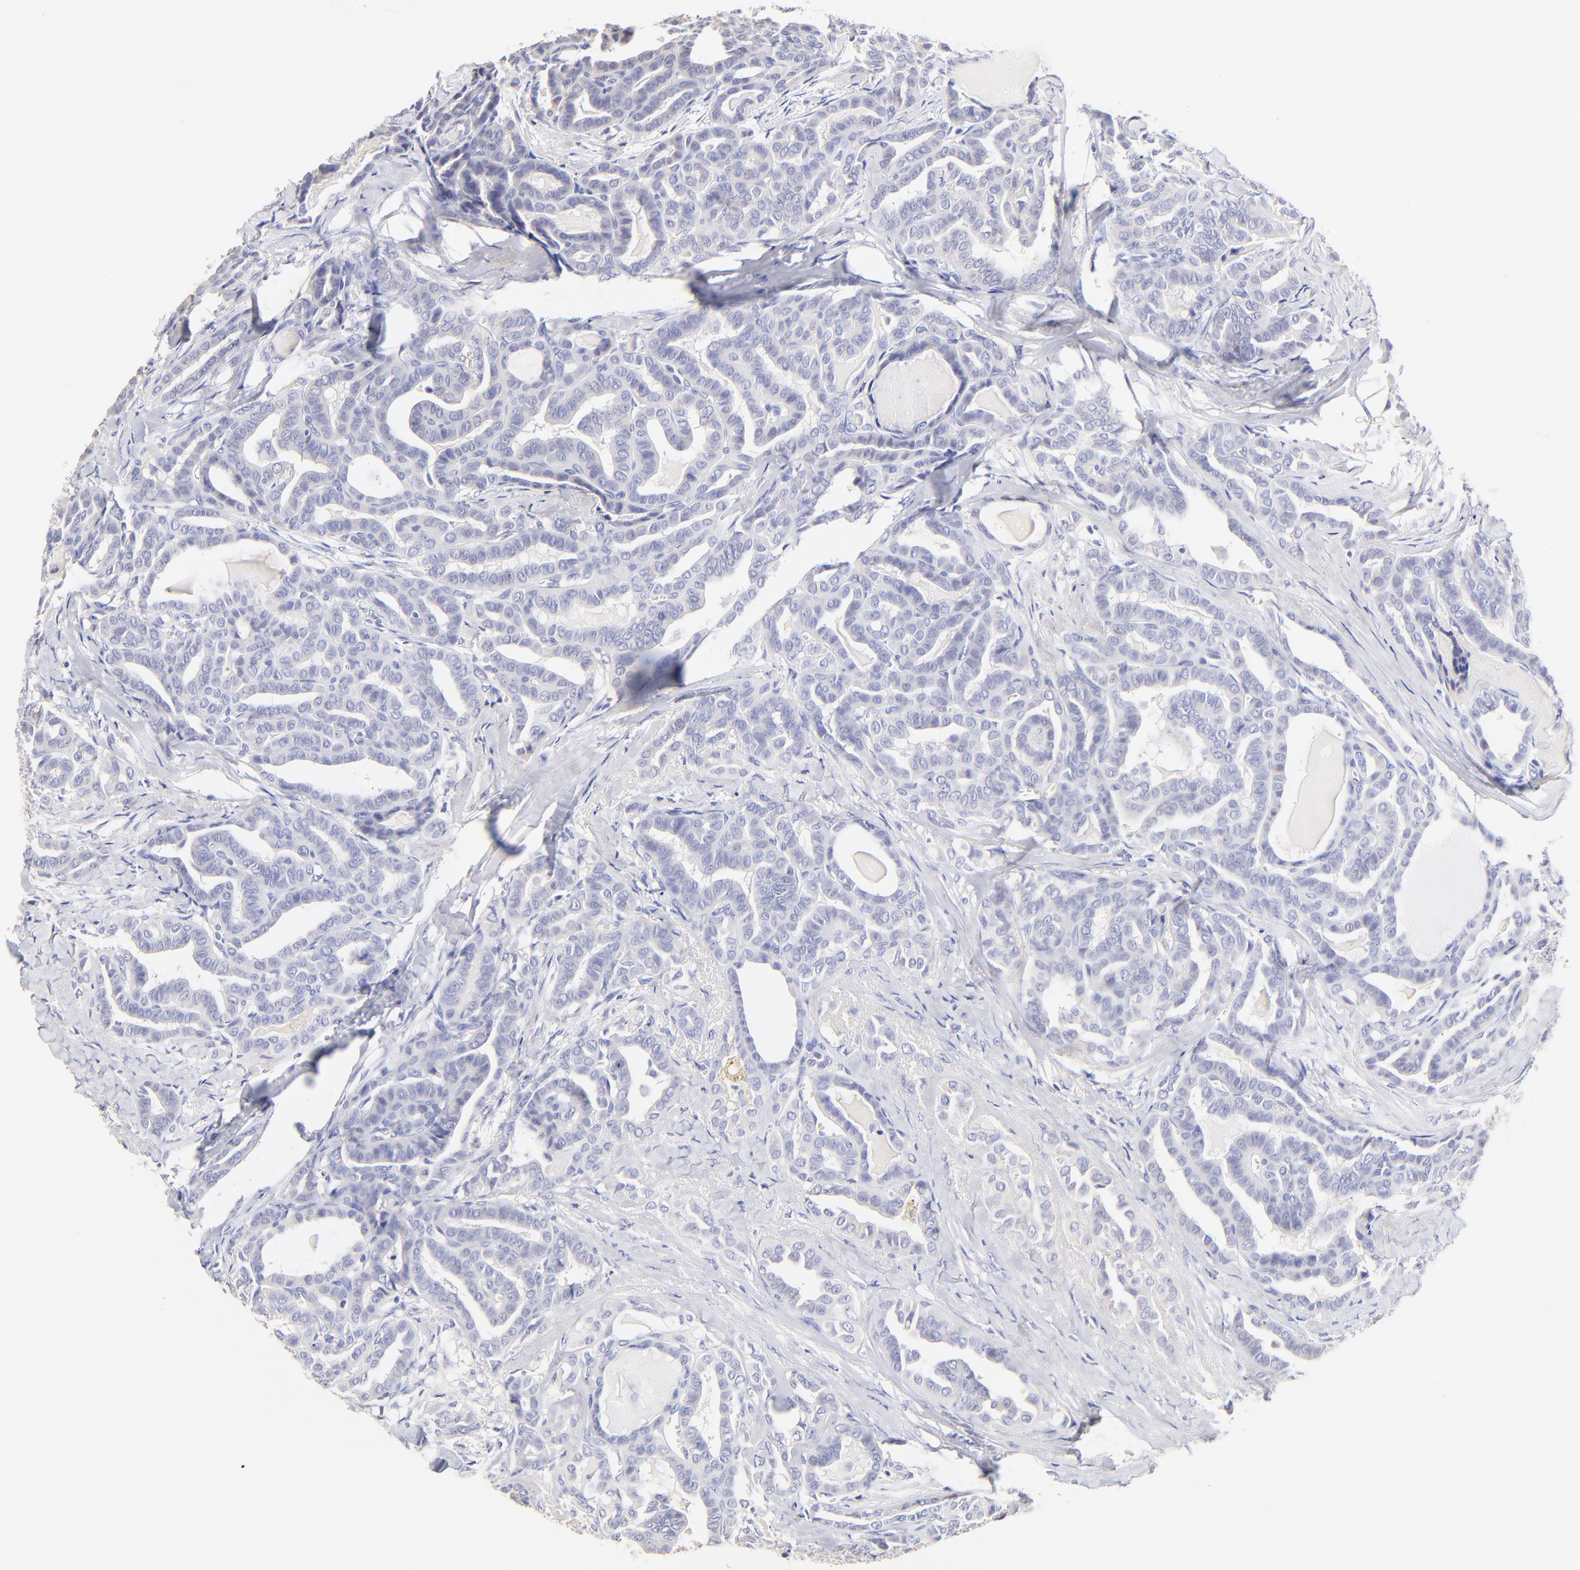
{"staining": {"intensity": "negative", "quantity": "none", "location": "none"}, "tissue": "thyroid cancer", "cell_type": "Tumor cells", "image_type": "cancer", "snomed": [{"axis": "morphology", "description": "Carcinoma, NOS"}, {"axis": "topography", "description": "Thyroid gland"}], "caption": "A micrograph of thyroid carcinoma stained for a protein displays no brown staining in tumor cells. Nuclei are stained in blue.", "gene": "ASB9", "patient": {"sex": "female", "age": 91}}